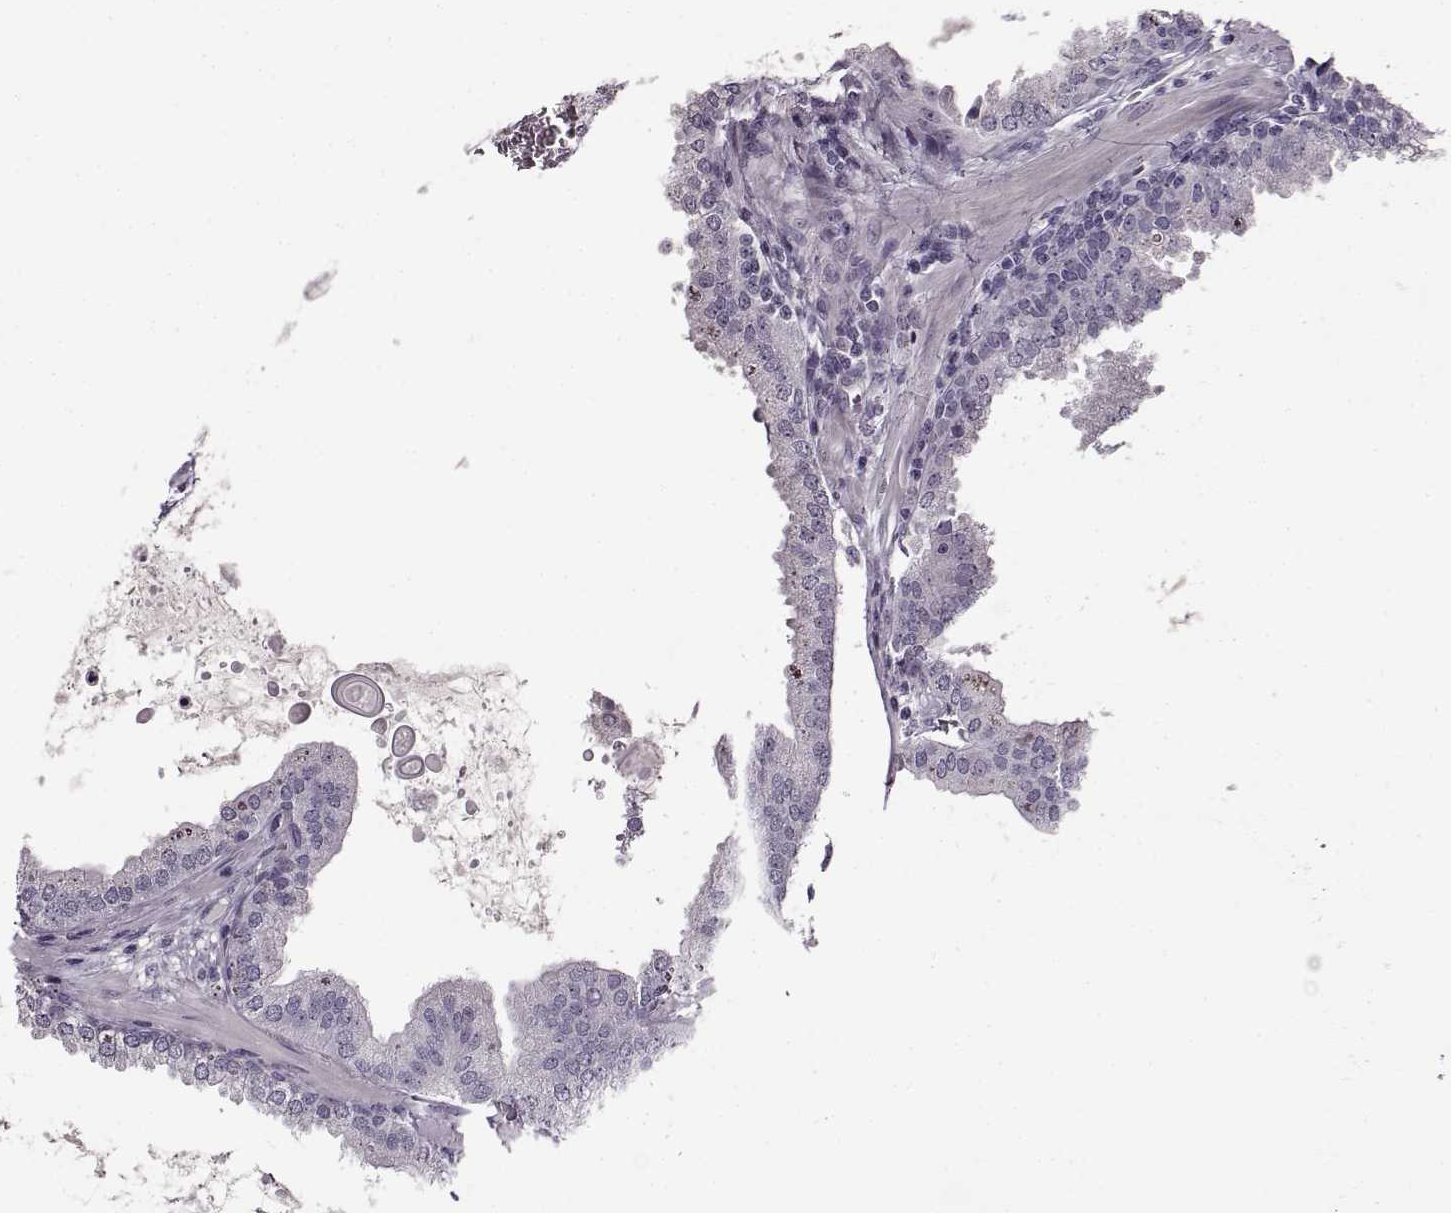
{"staining": {"intensity": "negative", "quantity": "none", "location": "none"}, "tissue": "prostate cancer", "cell_type": "Tumor cells", "image_type": "cancer", "snomed": [{"axis": "morphology", "description": "Normal tissue, NOS"}, {"axis": "morphology", "description": "Adenocarcinoma, High grade"}, {"axis": "topography", "description": "Prostate"}], "caption": "IHC micrograph of human prostate cancer stained for a protein (brown), which reveals no positivity in tumor cells.", "gene": "FSHB", "patient": {"sex": "male", "age": 83}}